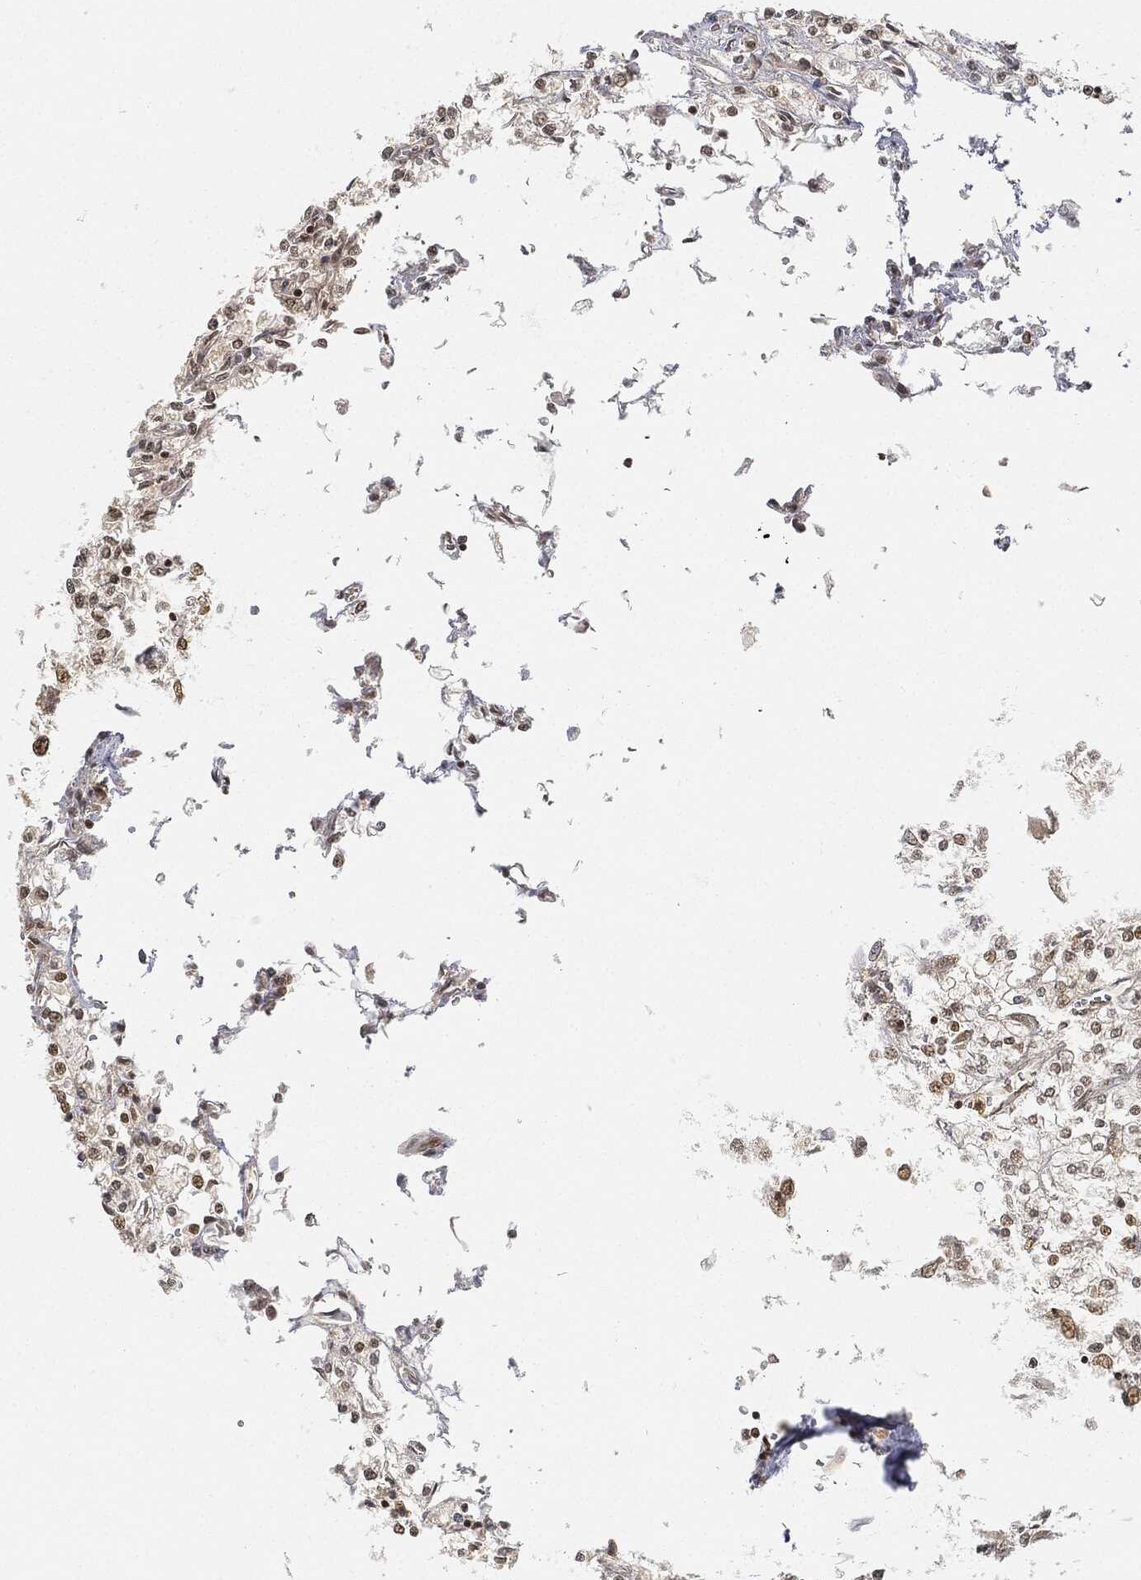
{"staining": {"intensity": "moderate", "quantity": "25%-75%", "location": "nuclear"}, "tissue": "renal cancer", "cell_type": "Tumor cells", "image_type": "cancer", "snomed": [{"axis": "morphology", "description": "Adenocarcinoma, NOS"}, {"axis": "topography", "description": "Kidney"}], "caption": "Renal cancer (adenocarcinoma) stained with IHC demonstrates moderate nuclear expression in approximately 25%-75% of tumor cells.", "gene": "CIB1", "patient": {"sex": "male", "age": 80}}